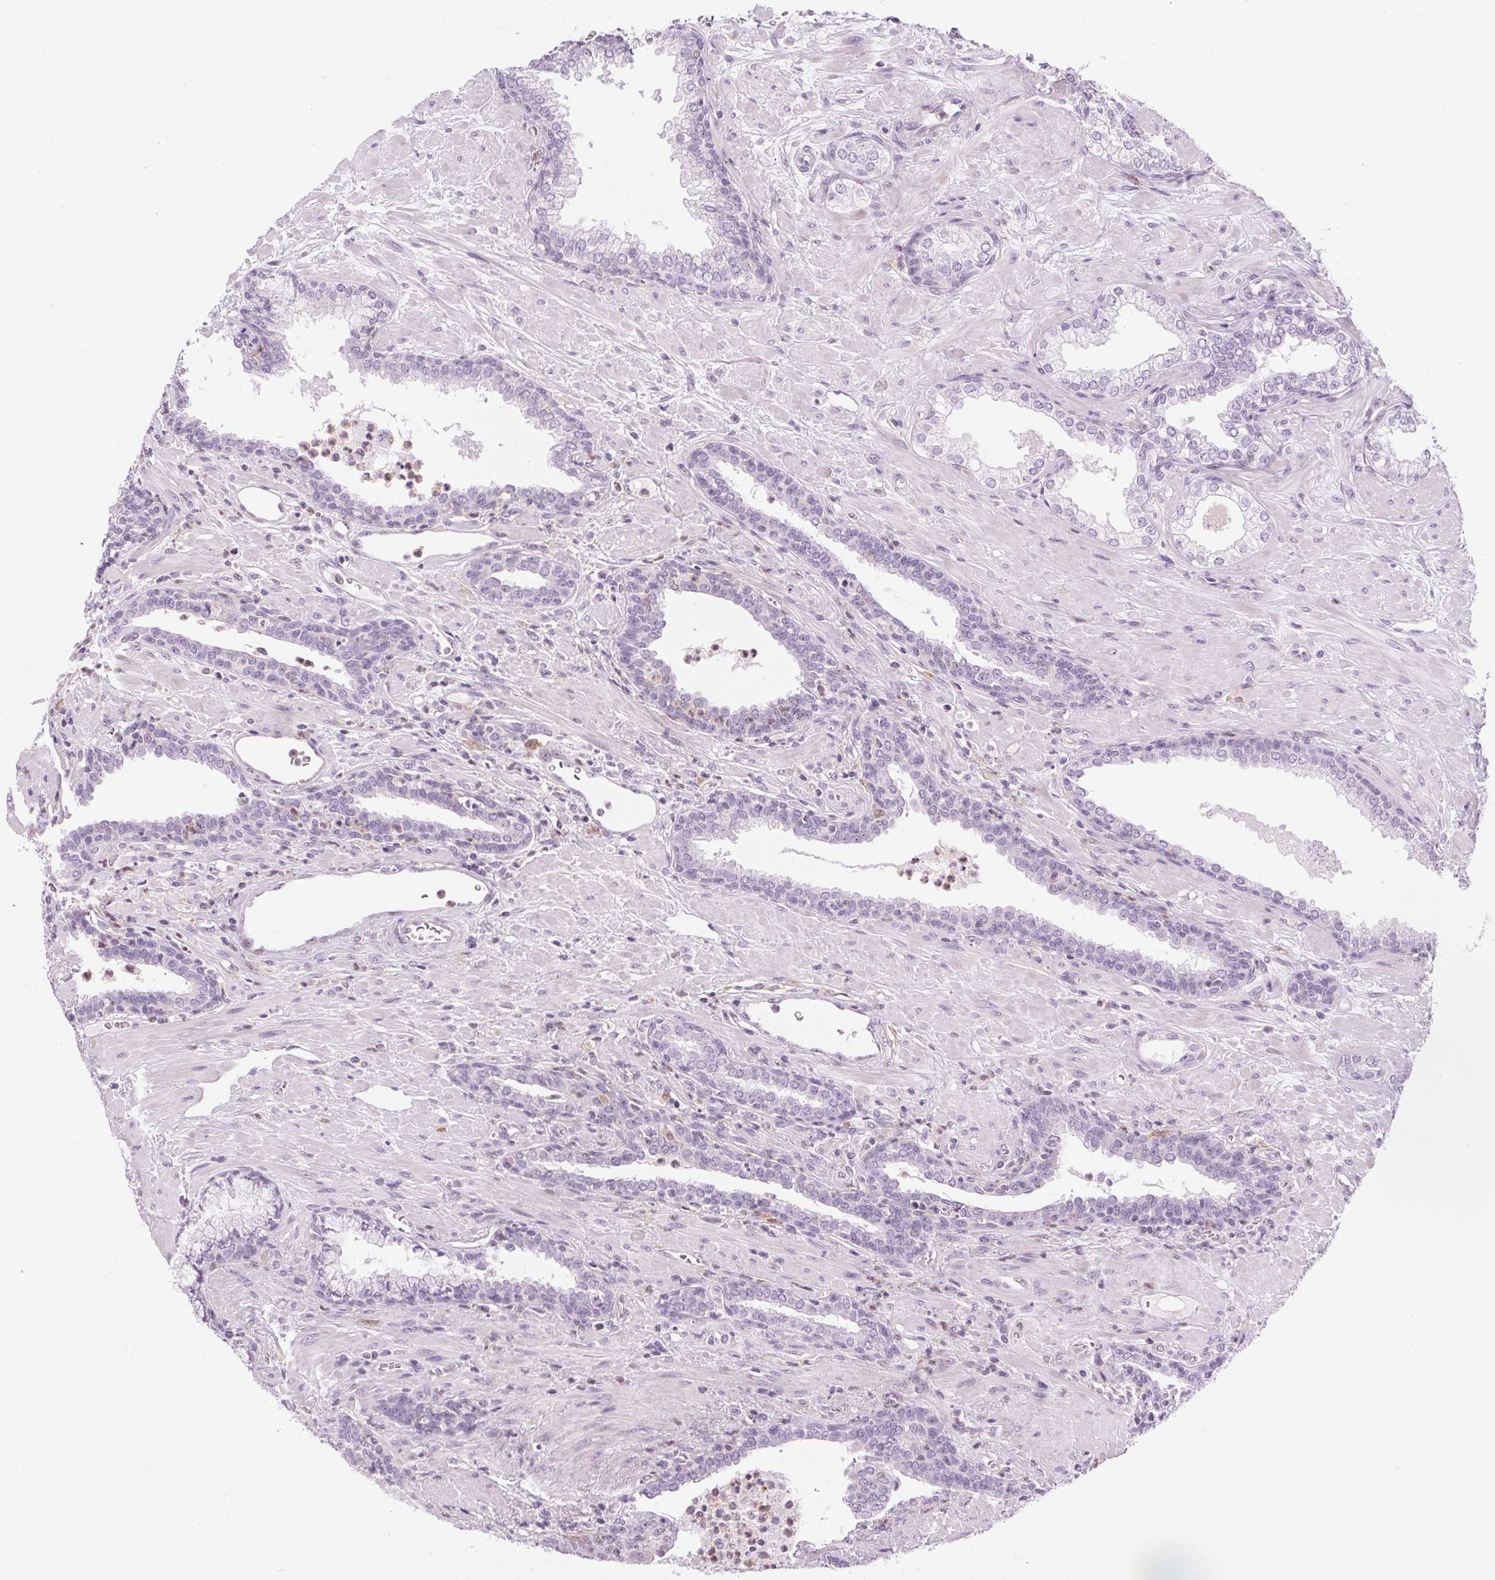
{"staining": {"intensity": "negative", "quantity": "none", "location": "none"}, "tissue": "prostate cancer", "cell_type": "Tumor cells", "image_type": "cancer", "snomed": [{"axis": "morphology", "description": "Adenocarcinoma, Low grade"}, {"axis": "topography", "description": "Prostate"}], "caption": "Histopathology image shows no significant protein staining in tumor cells of prostate cancer.", "gene": "SLC6A19", "patient": {"sex": "male", "age": 61}}